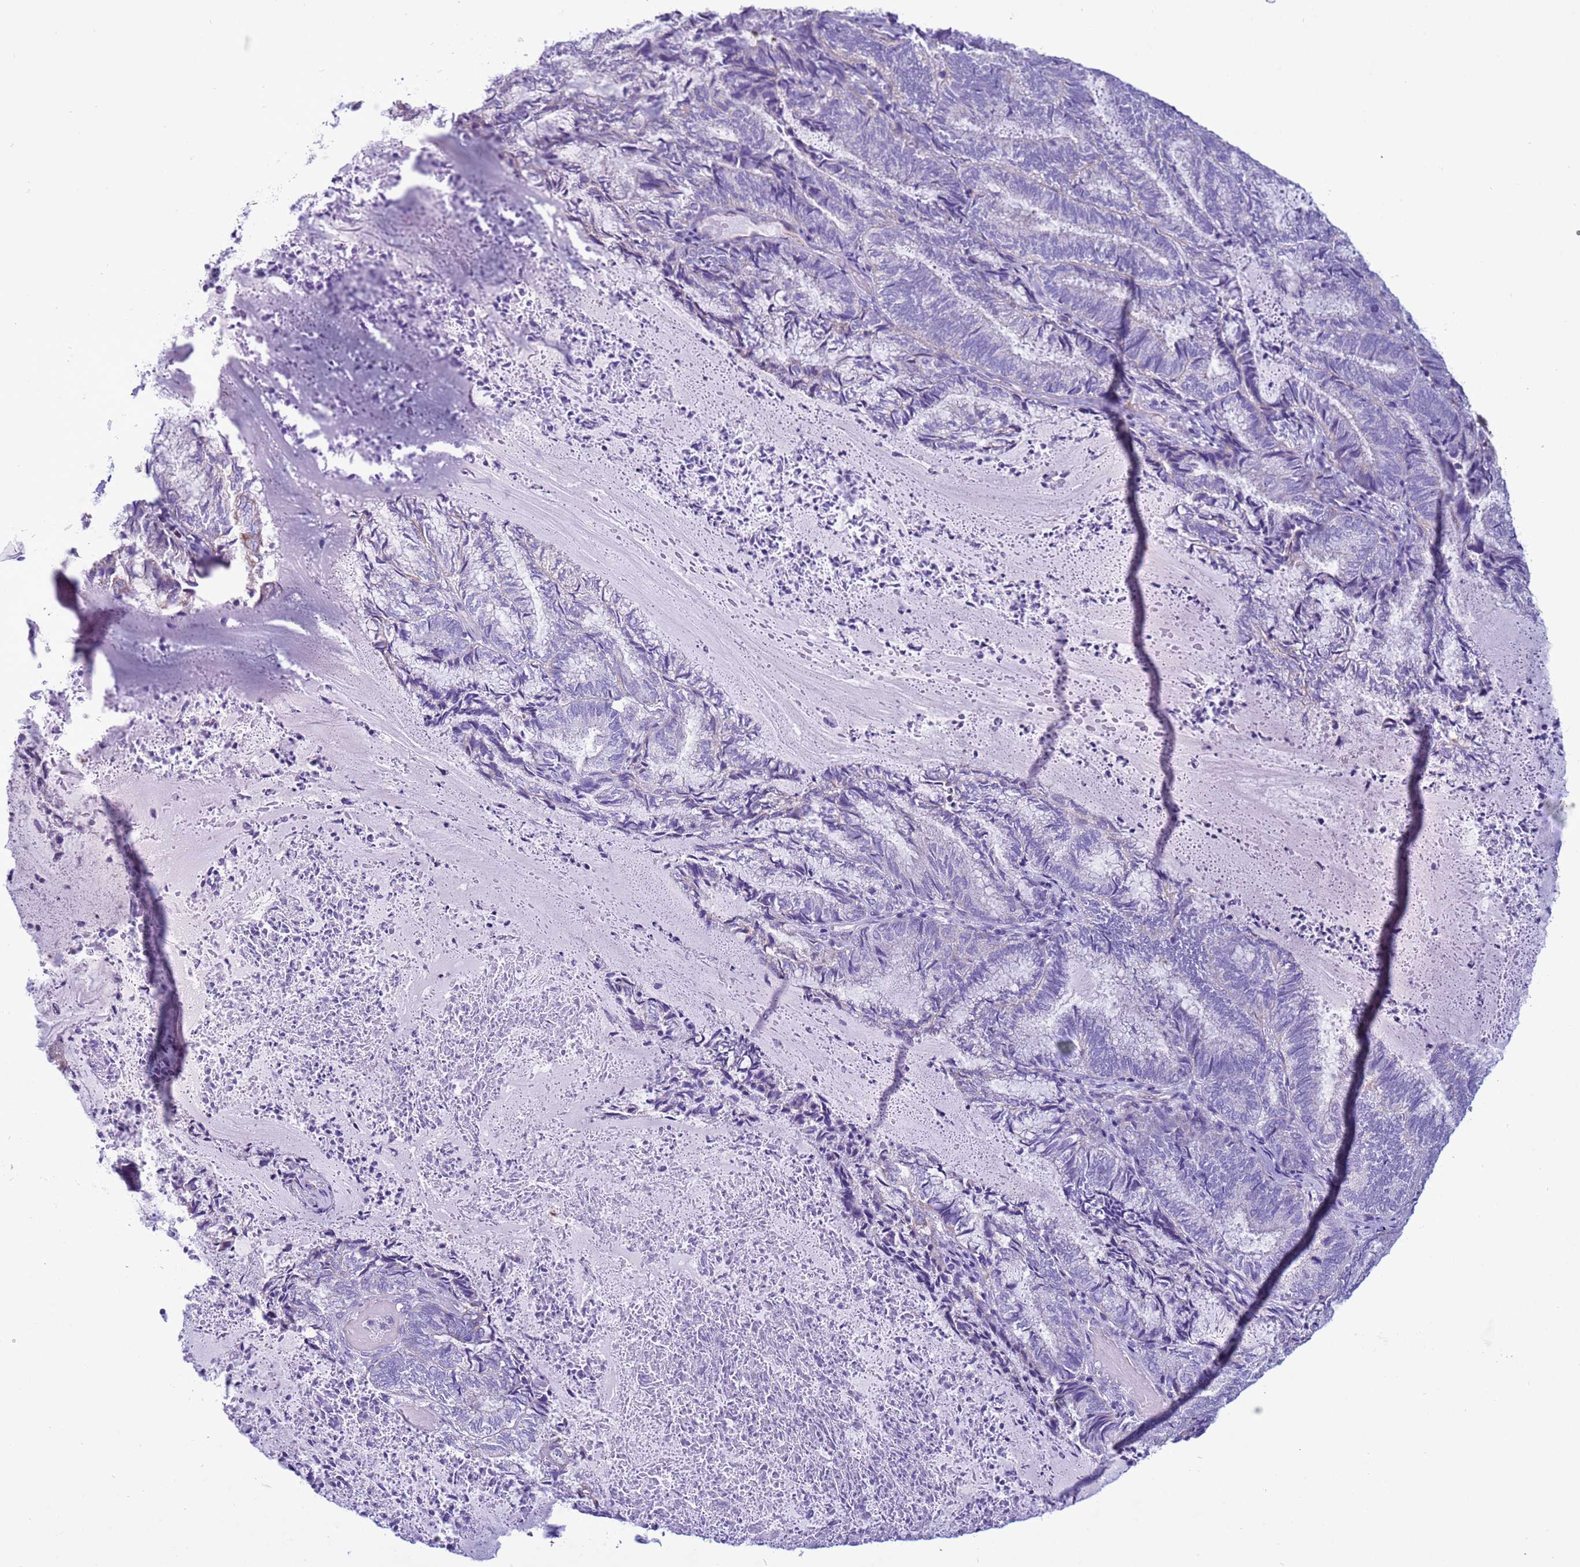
{"staining": {"intensity": "negative", "quantity": "none", "location": "none"}, "tissue": "endometrial cancer", "cell_type": "Tumor cells", "image_type": "cancer", "snomed": [{"axis": "morphology", "description": "Adenocarcinoma, NOS"}, {"axis": "topography", "description": "Endometrium"}], "caption": "Histopathology image shows no protein positivity in tumor cells of endometrial cancer tissue.", "gene": "NCALD", "patient": {"sex": "female", "age": 80}}